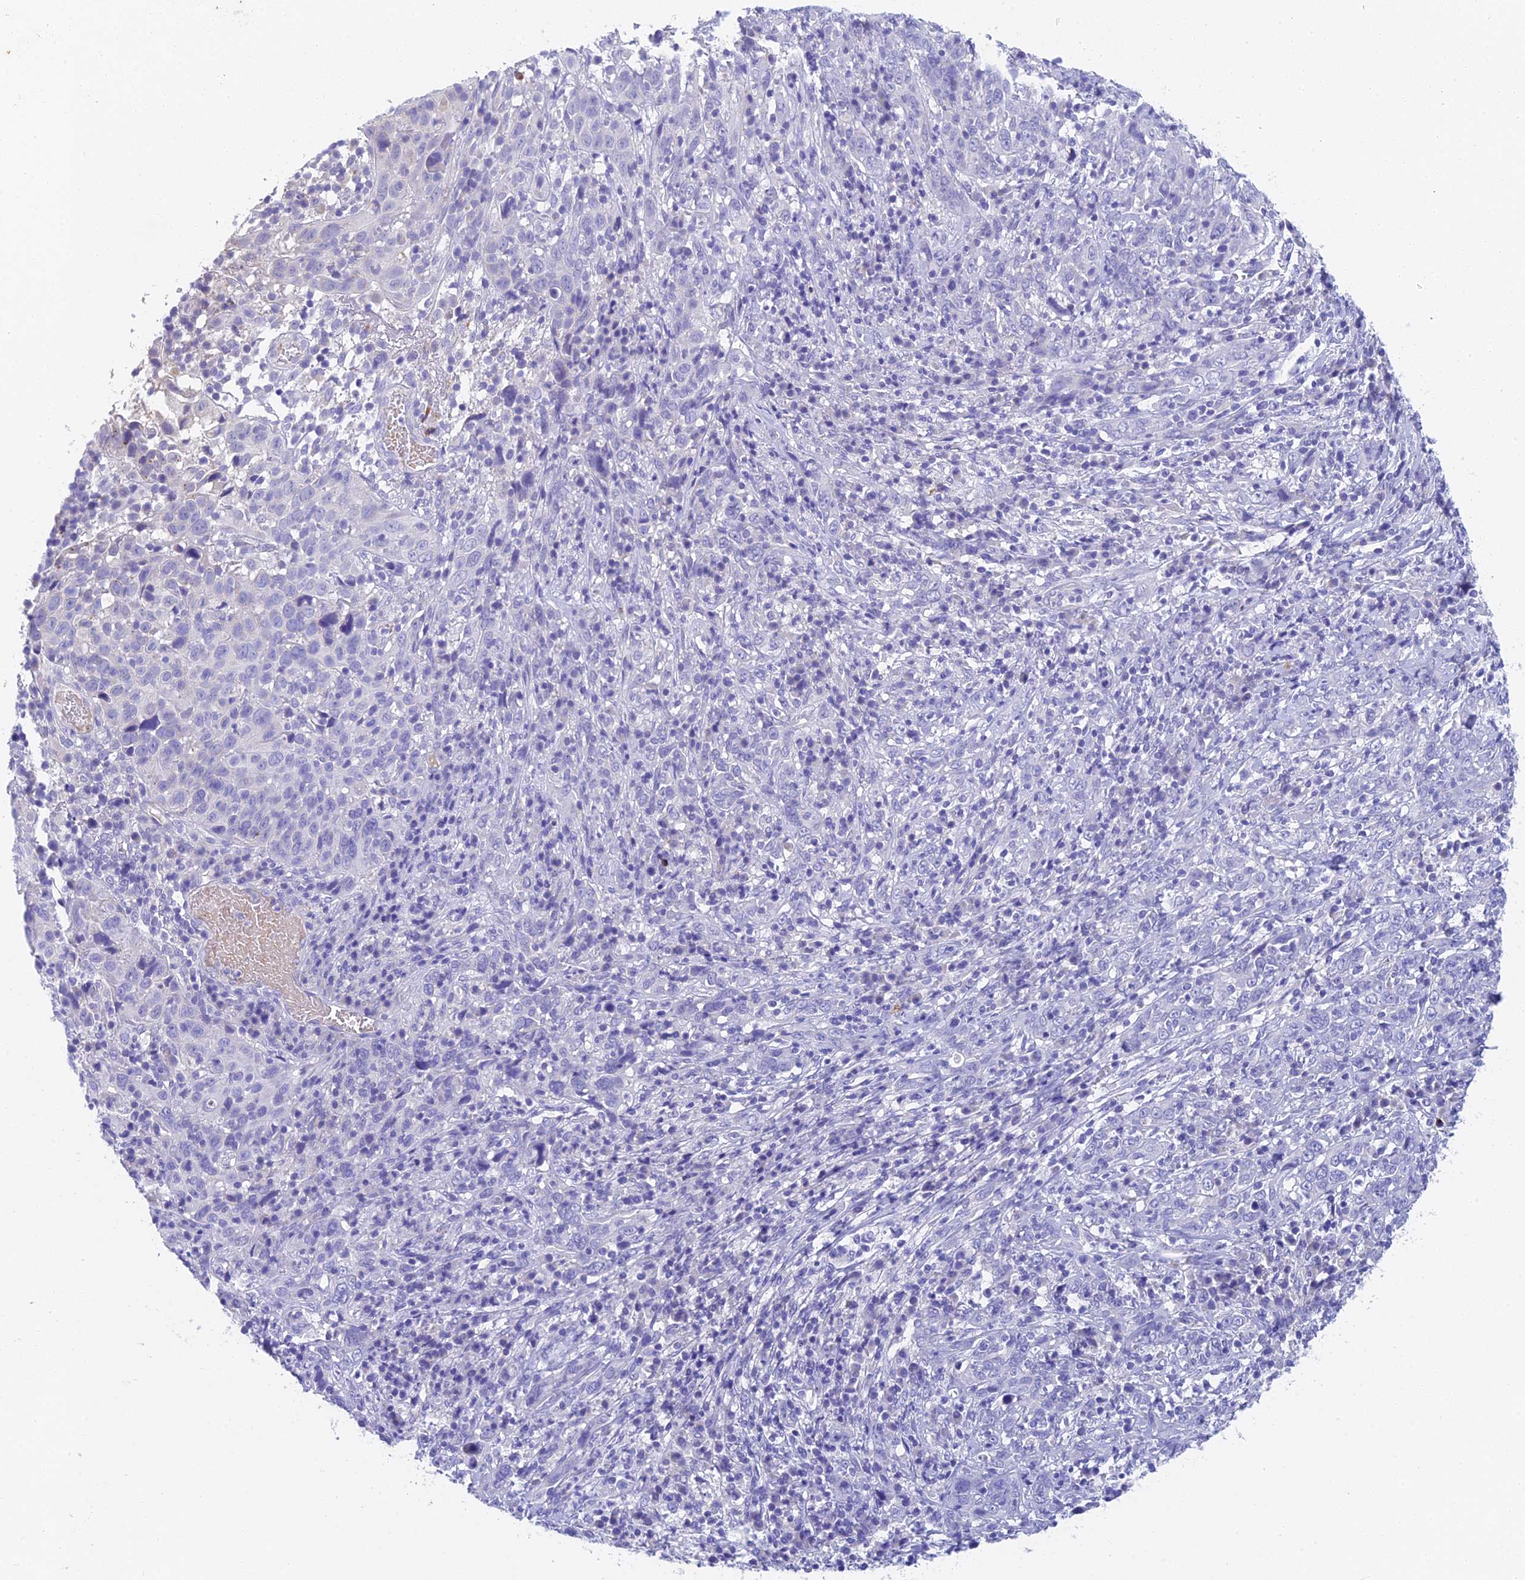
{"staining": {"intensity": "negative", "quantity": "none", "location": "none"}, "tissue": "cervical cancer", "cell_type": "Tumor cells", "image_type": "cancer", "snomed": [{"axis": "morphology", "description": "Squamous cell carcinoma, NOS"}, {"axis": "topography", "description": "Cervix"}], "caption": "Tumor cells are negative for brown protein staining in cervical cancer (squamous cell carcinoma). The staining is performed using DAB brown chromogen with nuclei counter-stained in using hematoxylin.", "gene": "ADAMTS13", "patient": {"sex": "female", "age": 46}}